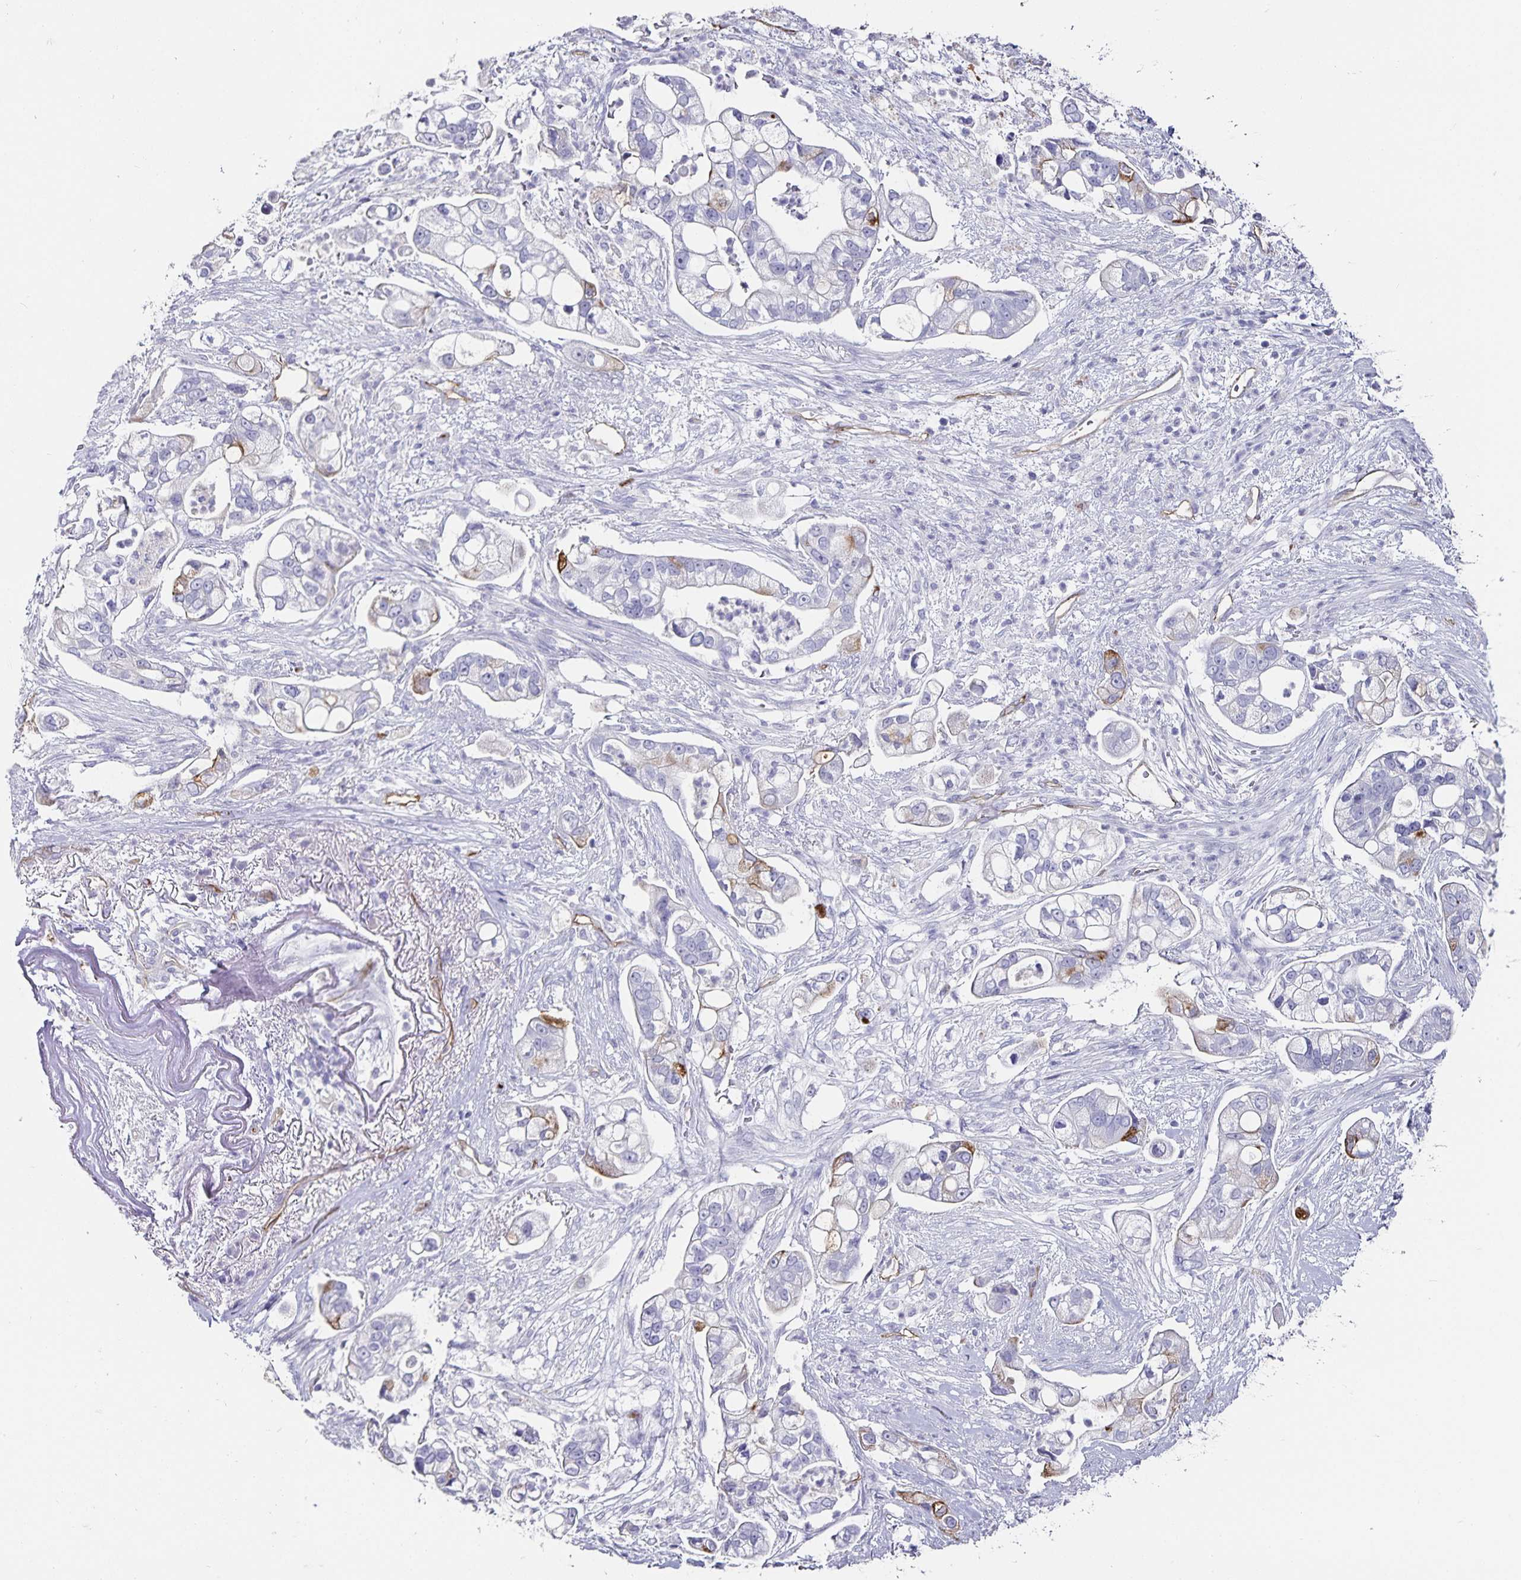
{"staining": {"intensity": "weak", "quantity": "<25%", "location": "cytoplasmic/membranous"}, "tissue": "pancreatic cancer", "cell_type": "Tumor cells", "image_type": "cancer", "snomed": [{"axis": "morphology", "description": "Adenocarcinoma, NOS"}, {"axis": "topography", "description": "Pancreas"}], "caption": "Micrograph shows no significant protein staining in tumor cells of pancreatic cancer (adenocarcinoma). (DAB (3,3'-diaminobenzidine) IHC visualized using brightfield microscopy, high magnification).", "gene": "PODXL", "patient": {"sex": "female", "age": 69}}